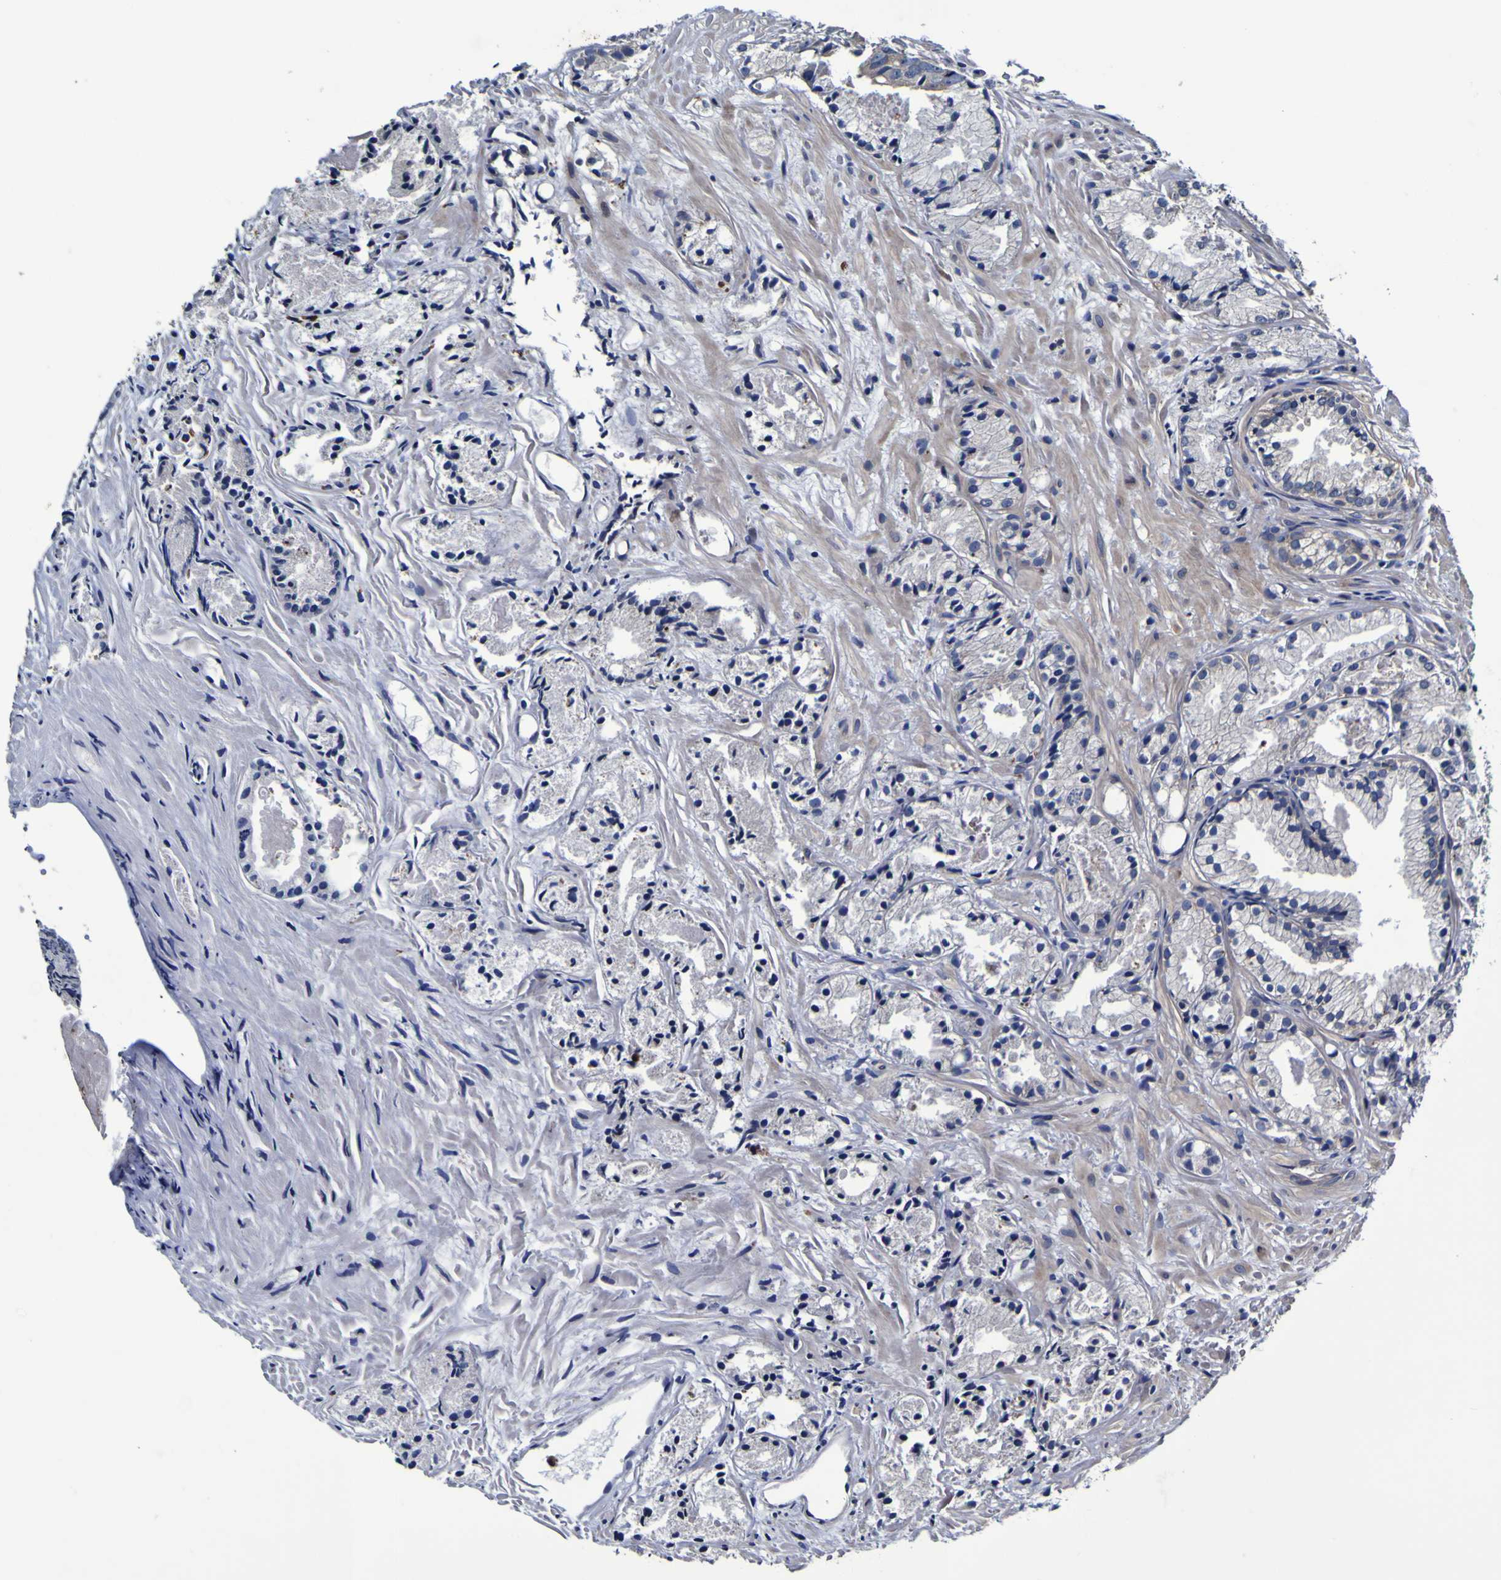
{"staining": {"intensity": "weak", "quantity": "<25%", "location": "cytoplasmic/membranous"}, "tissue": "prostate cancer", "cell_type": "Tumor cells", "image_type": "cancer", "snomed": [{"axis": "morphology", "description": "Adenocarcinoma, Low grade"}, {"axis": "topography", "description": "Prostate"}], "caption": "This micrograph is of prostate low-grade adenocarcinoma stained with immunohistochemistry (IHC) to label a protein in brown with the nuclei are counter-stained blue. There is no expression in tumor cells.", "gene": "PANK4", "patient": {"sex": "male", "age": 72}}